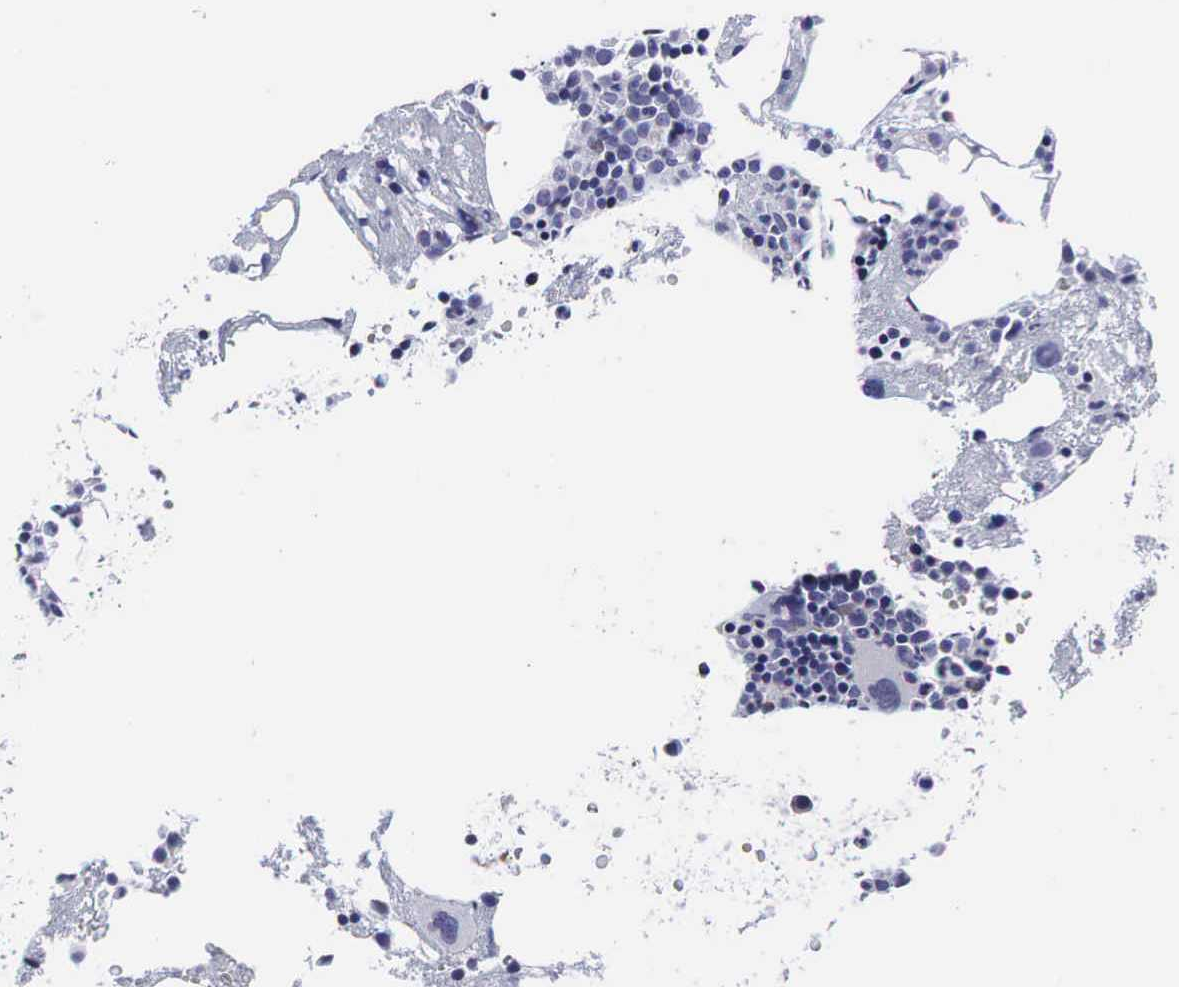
{"staining": {"intensity": "negative", "quantity": "none", "location": "none"}, "tissue": "bone marrow", "cell_type": "Hematopoietic cells", "image_type": "normal", "snomed": [{"axis": "morphology", "description": "Normal tissue, NOS"}, {"axis": "topography", "description": "Bone marrow"}], "caption": "The micrograph shows no staining of hematopoietic cells in normal bone marrow.", "gene": "AR", "patient": {"sex": "male", "age": 75}}